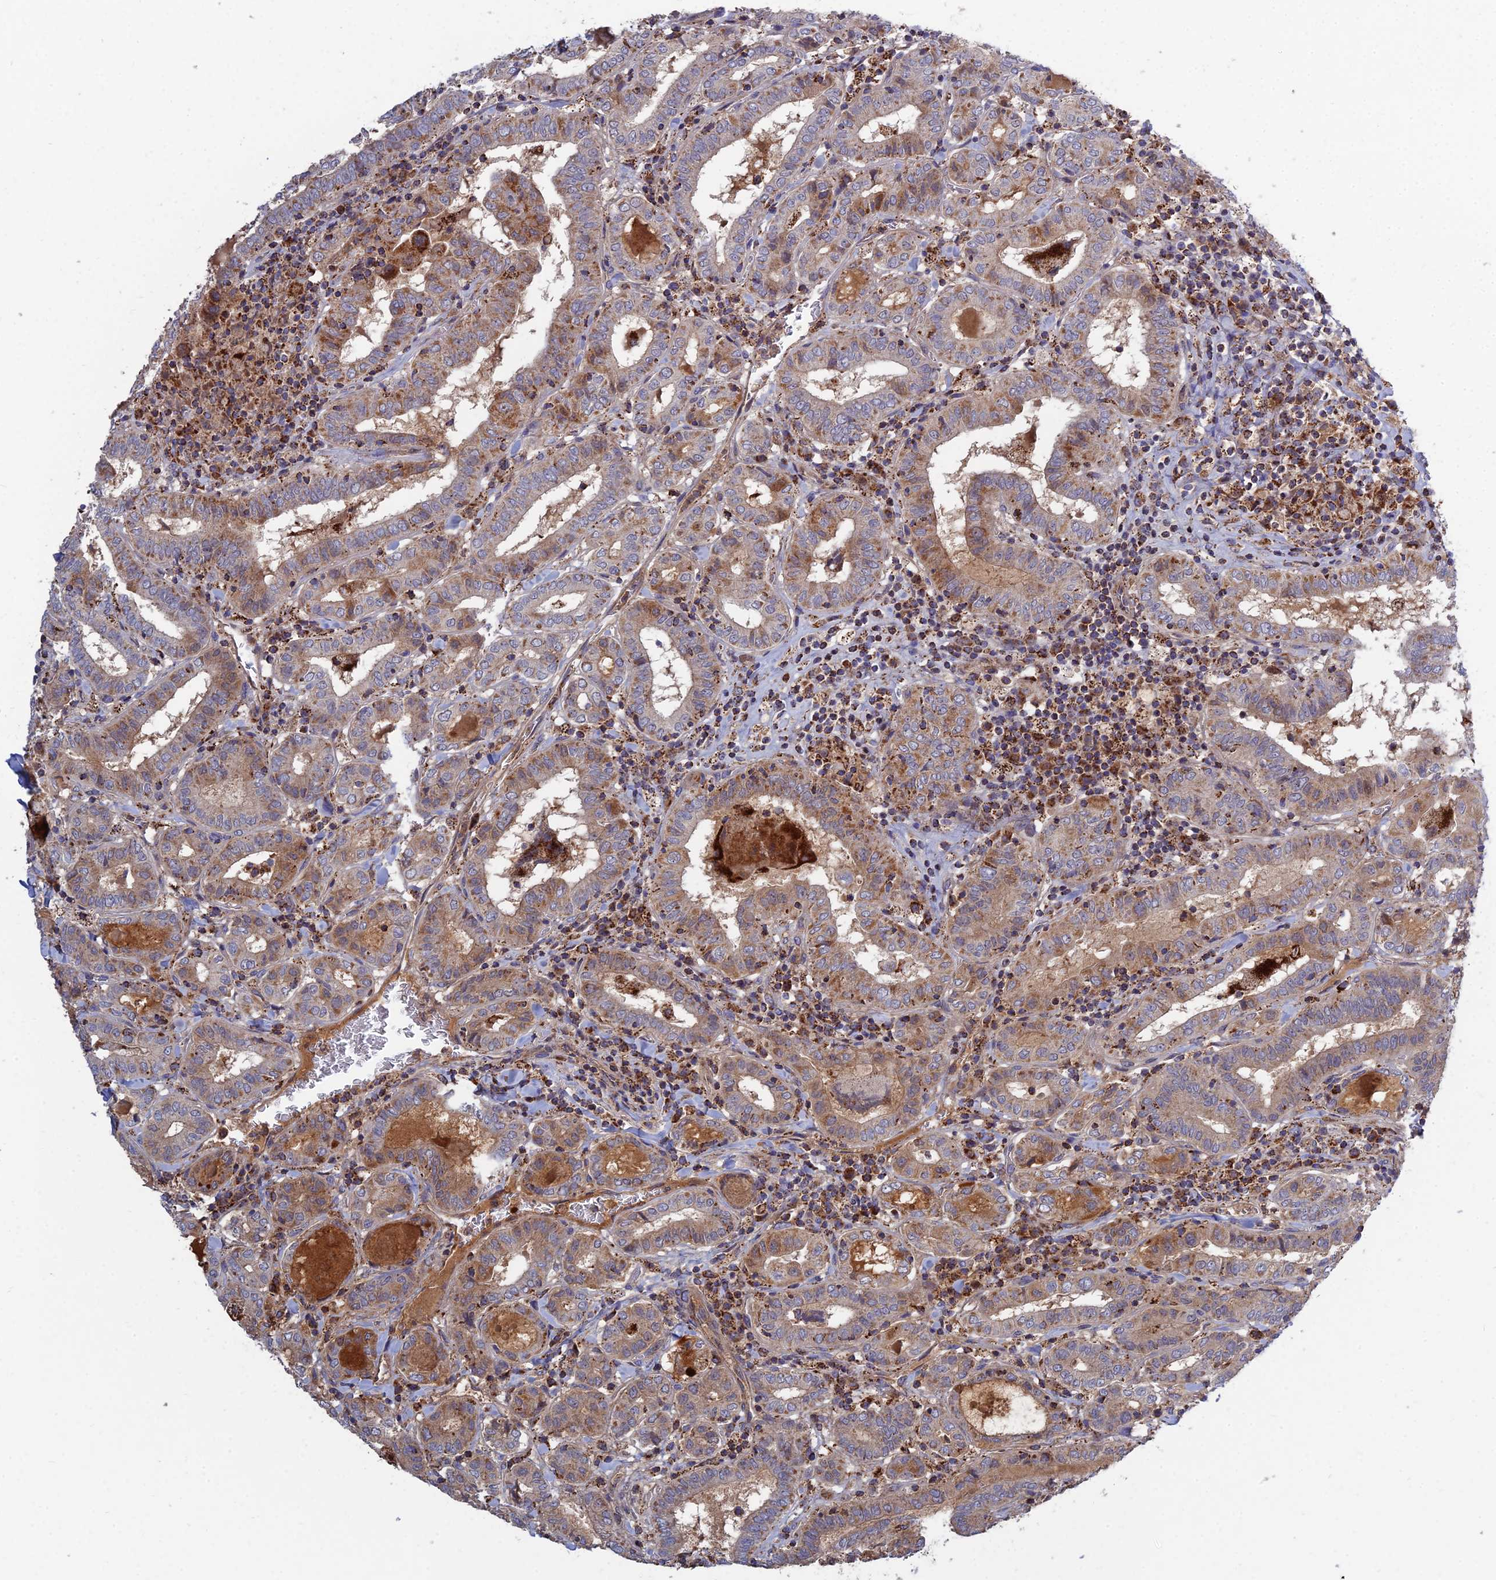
{"staining": {"intensity": "moderate", "quantity": "25%-75%", "location": "cytoplasmic/membranous"}, "tissue": "thyroid cancer", "cell_type": "Tumor cells", "image_type": "cancer", "snomed": [{"axis": "morphology", "description": "Papillary adenocarcinoma, NOS"}, {"axis": "topography", "description": "Thyroid gland"}], "caption": "Tumor cells exhibit moderate cytoplasmic/membranous positivity in approximately 25%-75% of cells in thyroid papillary adenocarcinoma.", "gene": "RIC8B", "patient": {"sex": "female", "age": 72}}